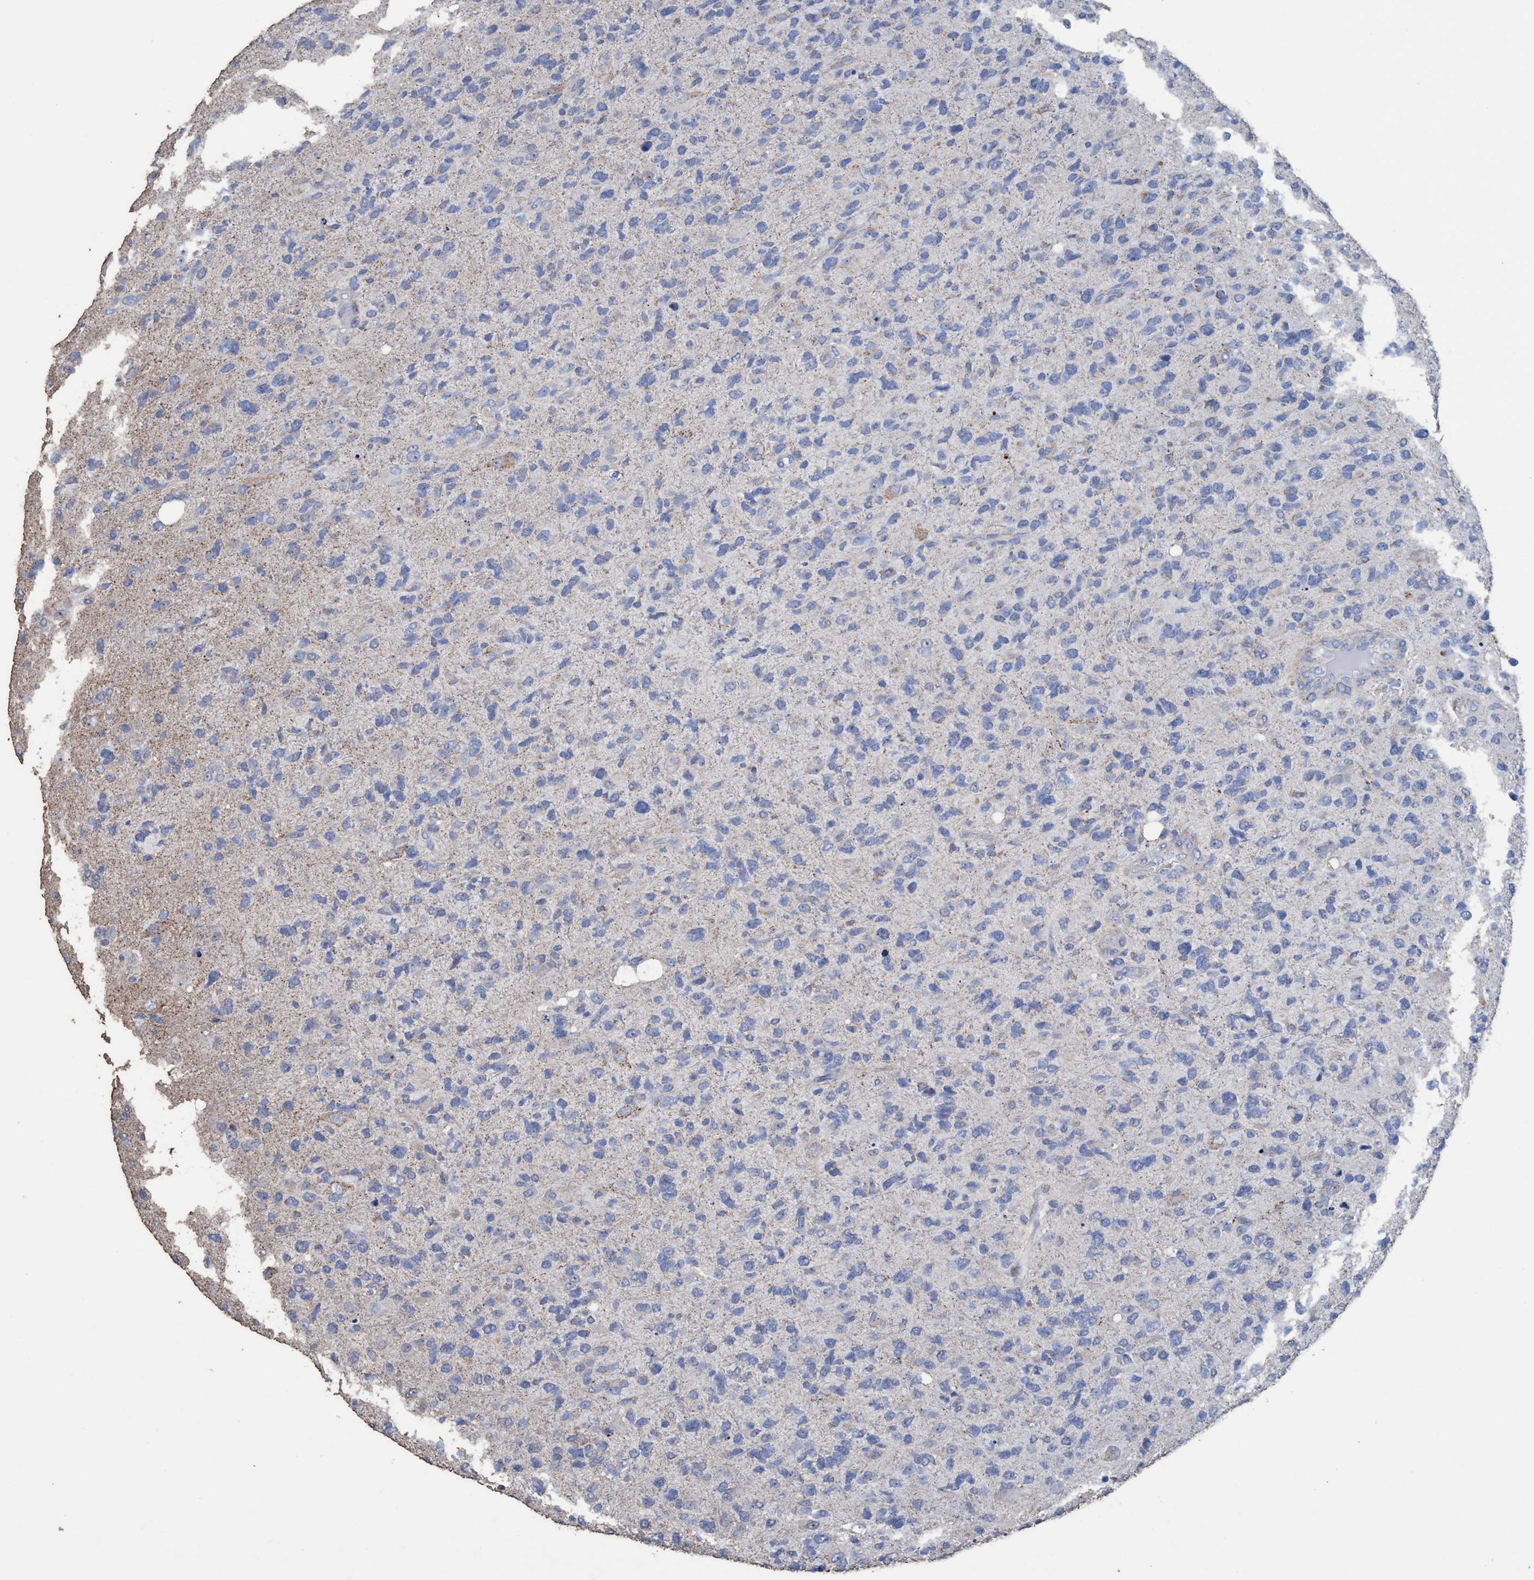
{"staining": {"intensity": "negative", "quantity": "none", "location": "none"}, "tissue": "glioma", "cell_type": "Tumor cells", "image_type": "cancer", "snomed": [{"axis": "morphology", "description": "Glioma, malignant, High grade"}, {"axis": "topography", "description": "Brain"}], "caption": "Immunohistochemistry (IHC) image of human malignant glioma (high-grade) stained for a protein (brown), which exhibits no expression in tumor cells.", "gene": "RSAD1", "patient": {"sex": "female", "age": 58}}